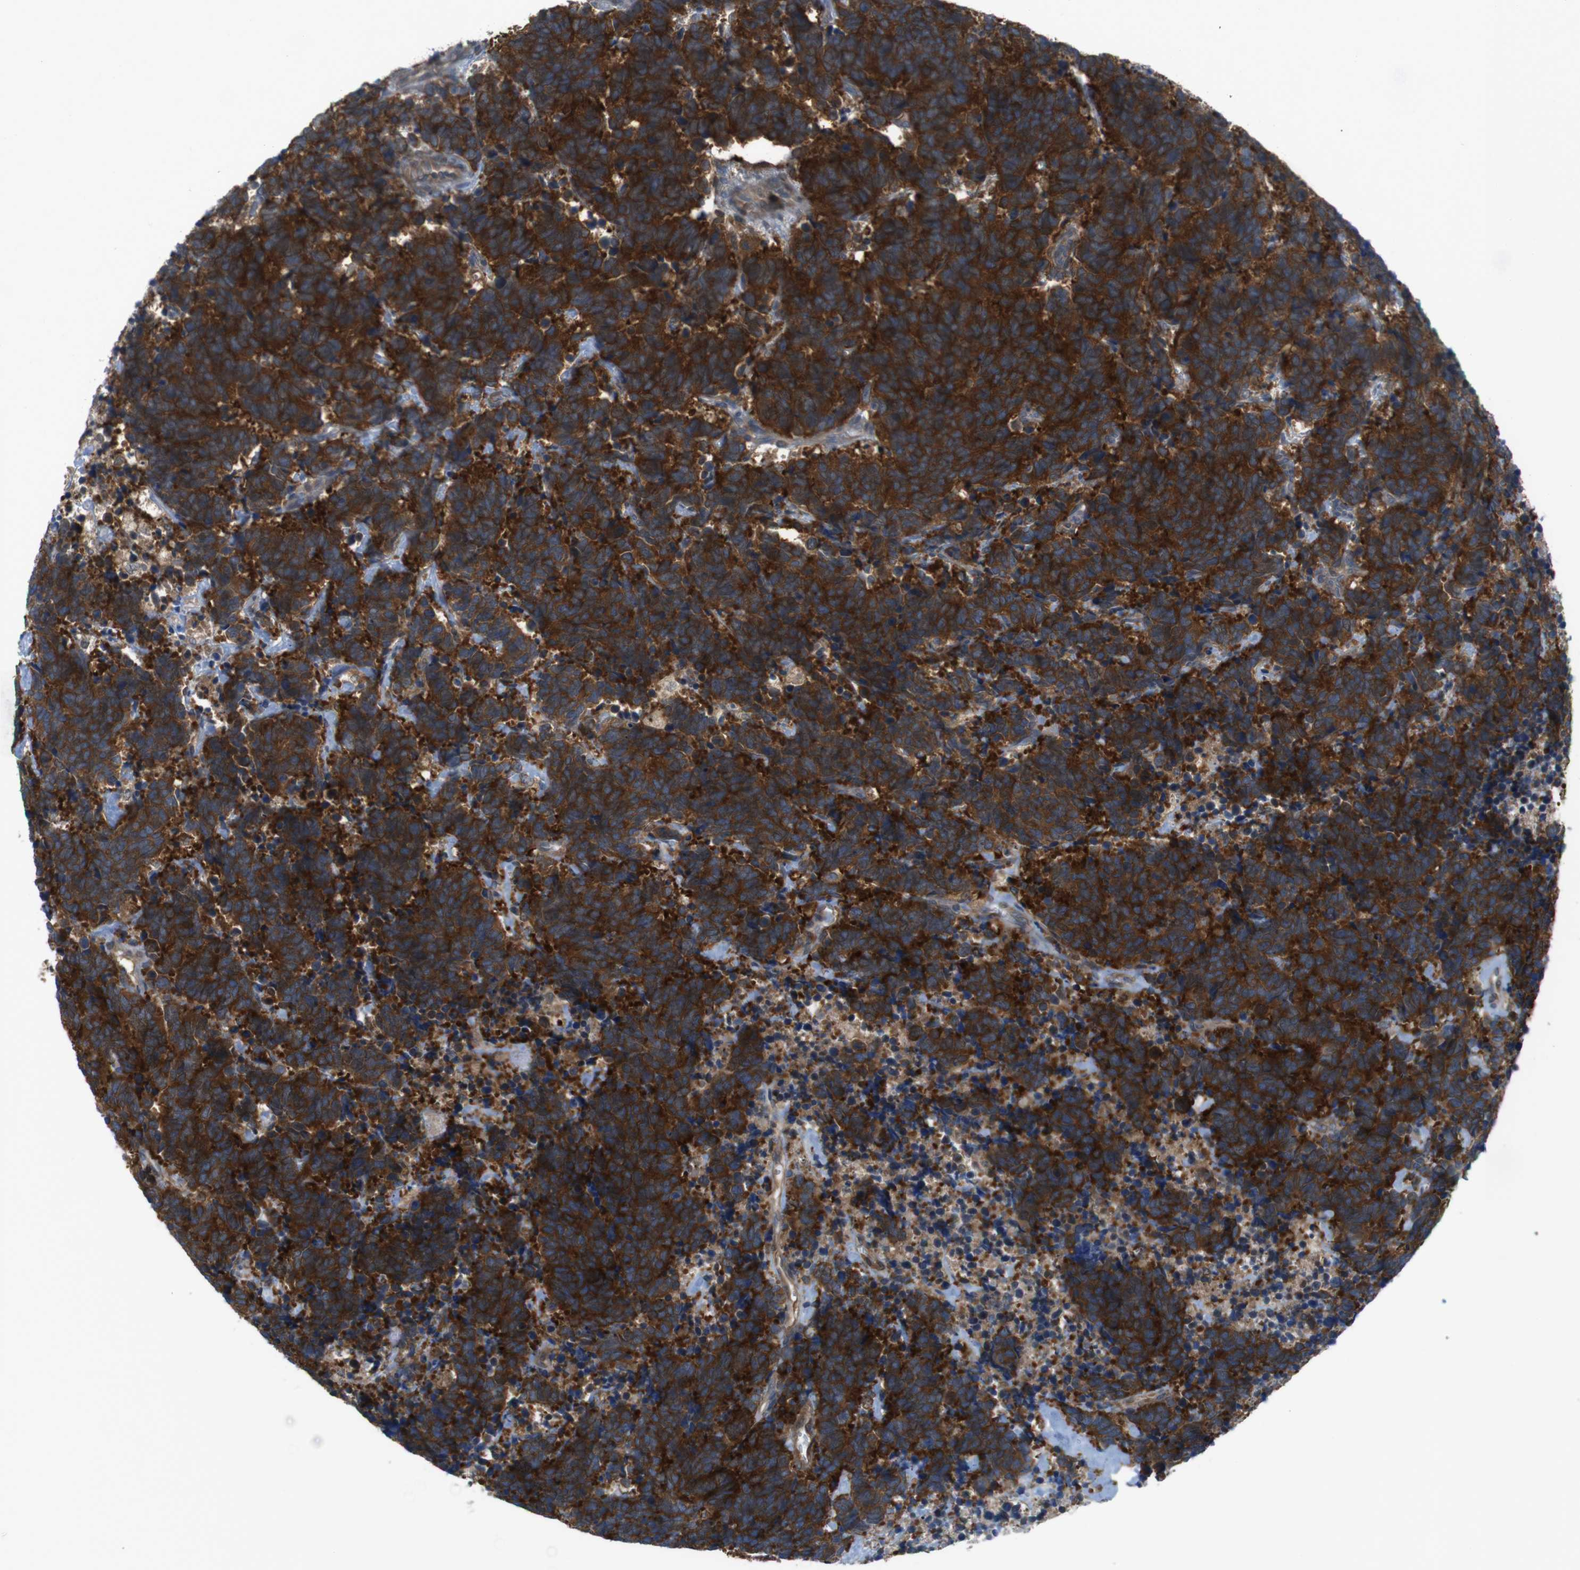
{"staining": {"intensity": "strong", "quantity": ">75%", "location": "cytoplasmic/membranous"}, "tissue": "carcinoid", "cell_type": "Tumor cells", "image_type": "cancer", "snomed": [{"axis": "morphology", "description": "Carcinoma, NOS"}, {"axis": "morphology", "description": "Carcinoid, malignant, NOS"}, {"axis": "topography", "description": "Urinary bladder"}], "caption": "Immunohistochemistry staining of carcinoid, which shows high levels of strong cytoplasmic/membranous positivity in approximately >75% of tumor cells indicating strong cytoplasmic/membranous protein staining. The staining was performed using DAB (3,3'-diaminobenzidine) (brown) for protein detection and nuclei were counterstained in hematoxylin (blue).", "gene": "MTHFD1", "patient": {"sex": "male", "age": 57}}